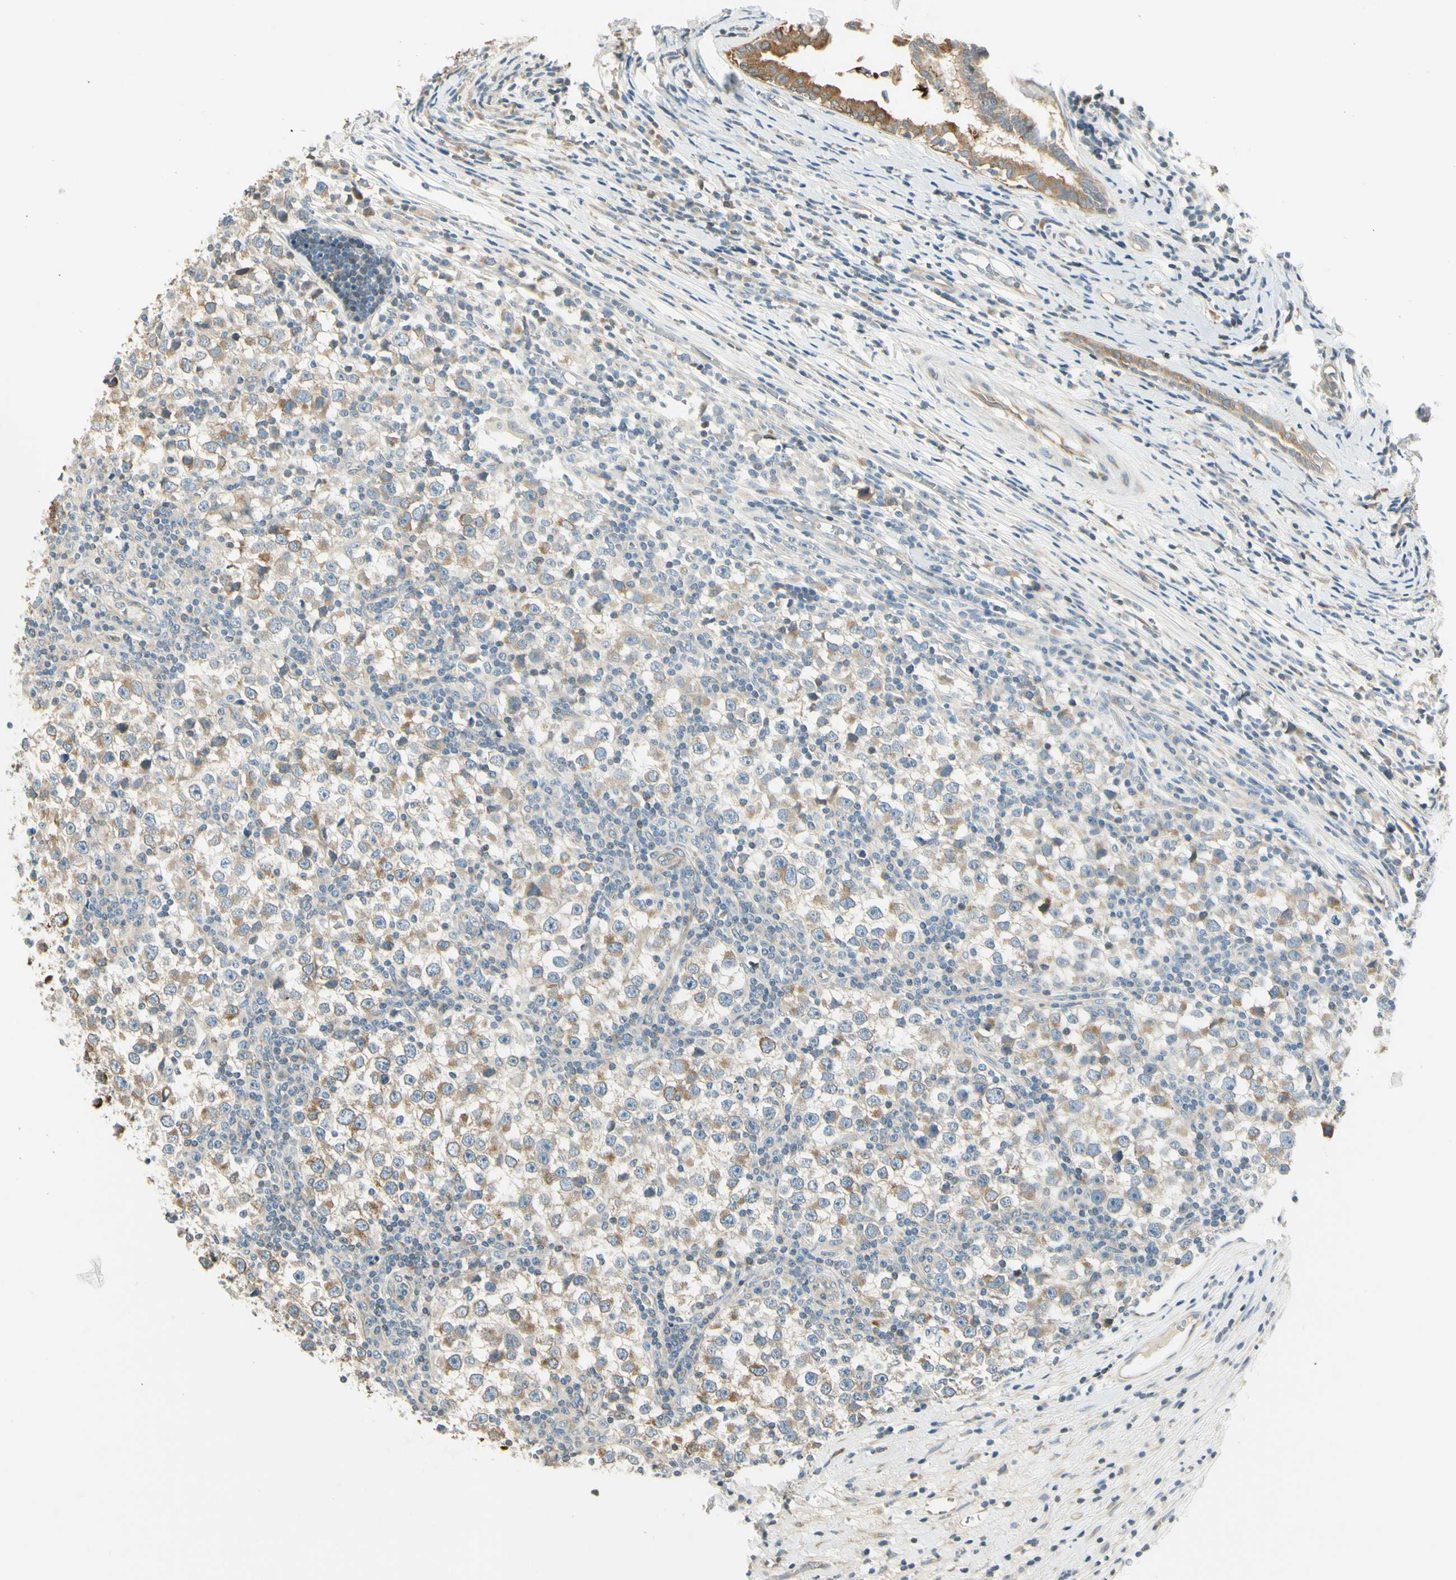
{"staining": {"intensity": "weak", "quantity": "25%-75%", "location": "cytoplasmic/membranous"}, "tissue": "testis cancer", "cell_type": "Tumor cells", "image_type": "cancer", "snomed": [{"axis": "morphology", "description": "Seminoma, NOS"}, {"axis": "topography", "description": "Testis"}], "caption": "This is an image of immunohistochemistry staining of testis cancer, which shows weak expression in the cytoplasmic/membranous of tumor cells.", "gene": "IGDCC4", "patient": {"sex": "male", "age": 65}}